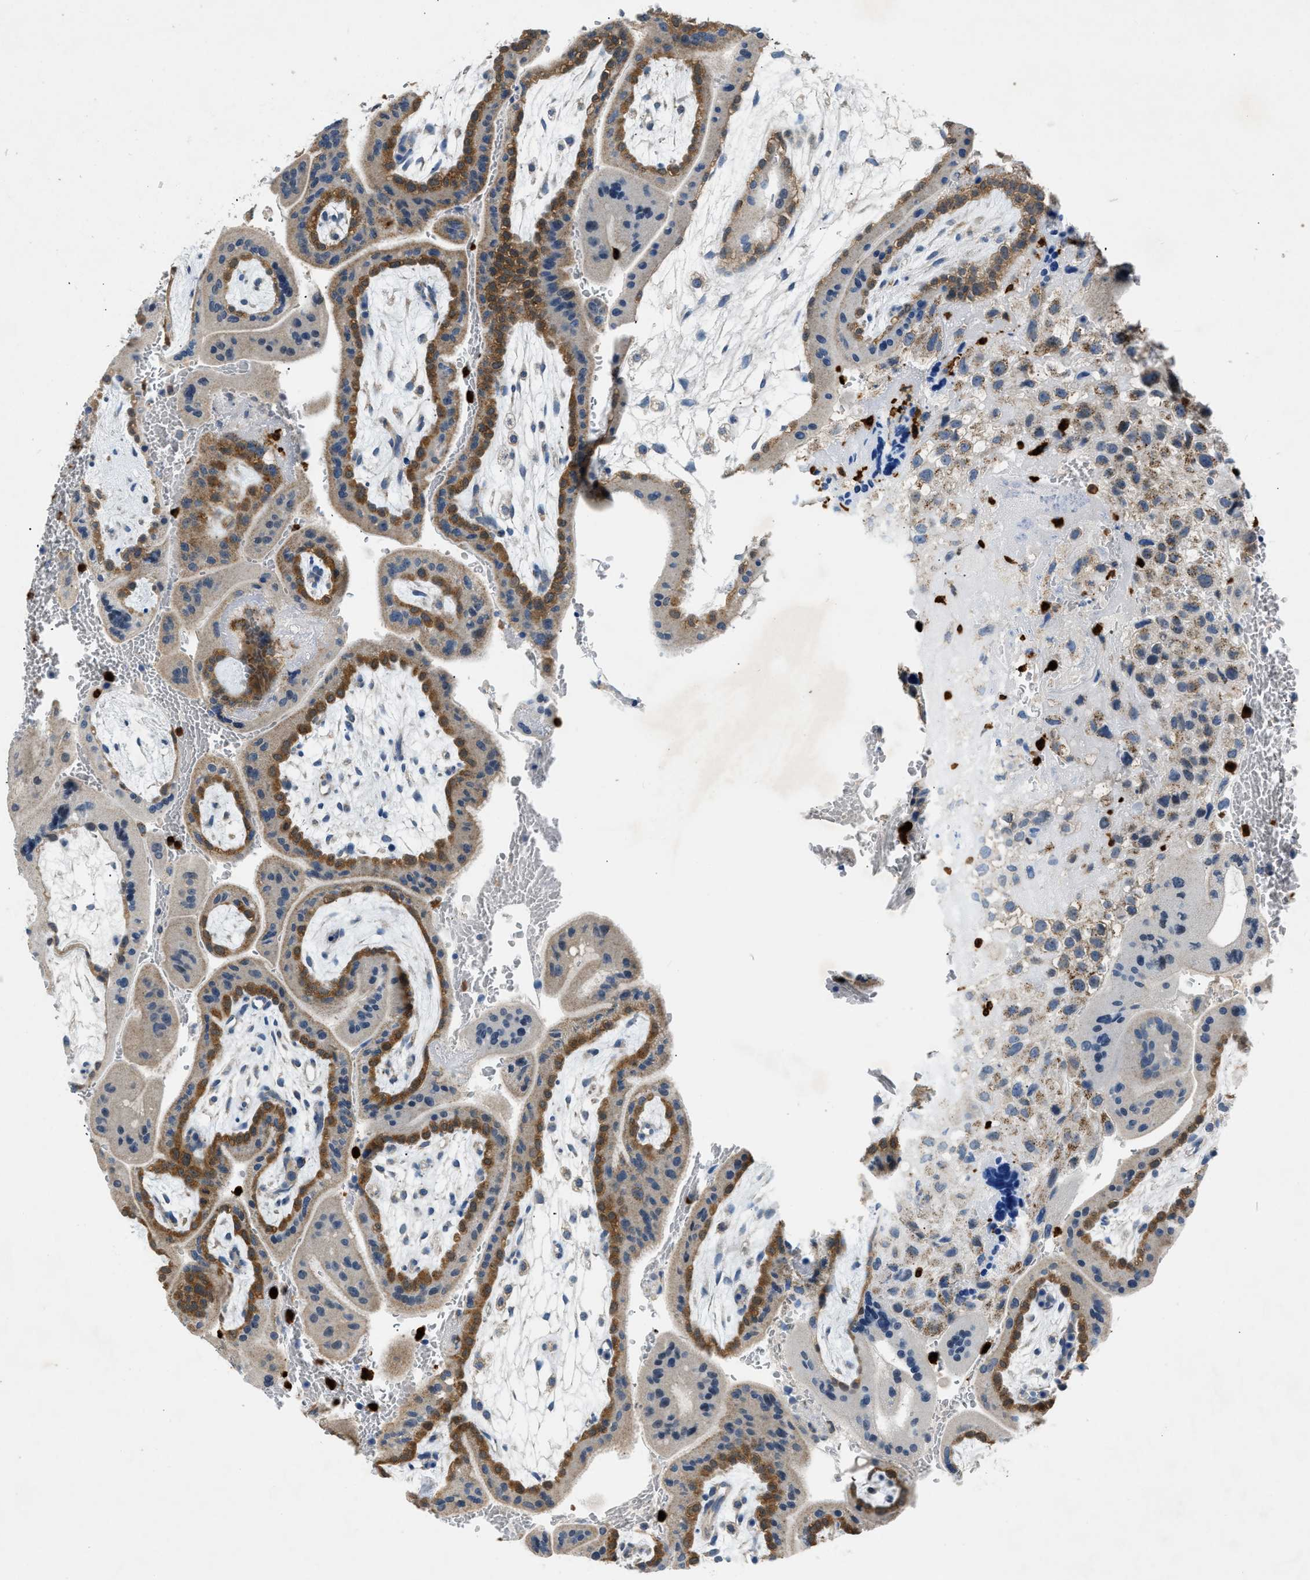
{"staining": {"intensity": "weak", "quantity": "25%-75%", "location": "cytoplasmic/membranous"}, "tissue": "placenta", "cell_type": "Decidual cells", "image_type": "normal", "snomed": [{"axis": "morphology", "description": "Normal tissue, NOS"}, {"axis": "topography", "description": "Placenta"}], "caption": "Placenta stained with a protein marker displays weak staining in decidual cells.", "gene": "TOMM34", "patient": {"sex": "female", "age": 35}}